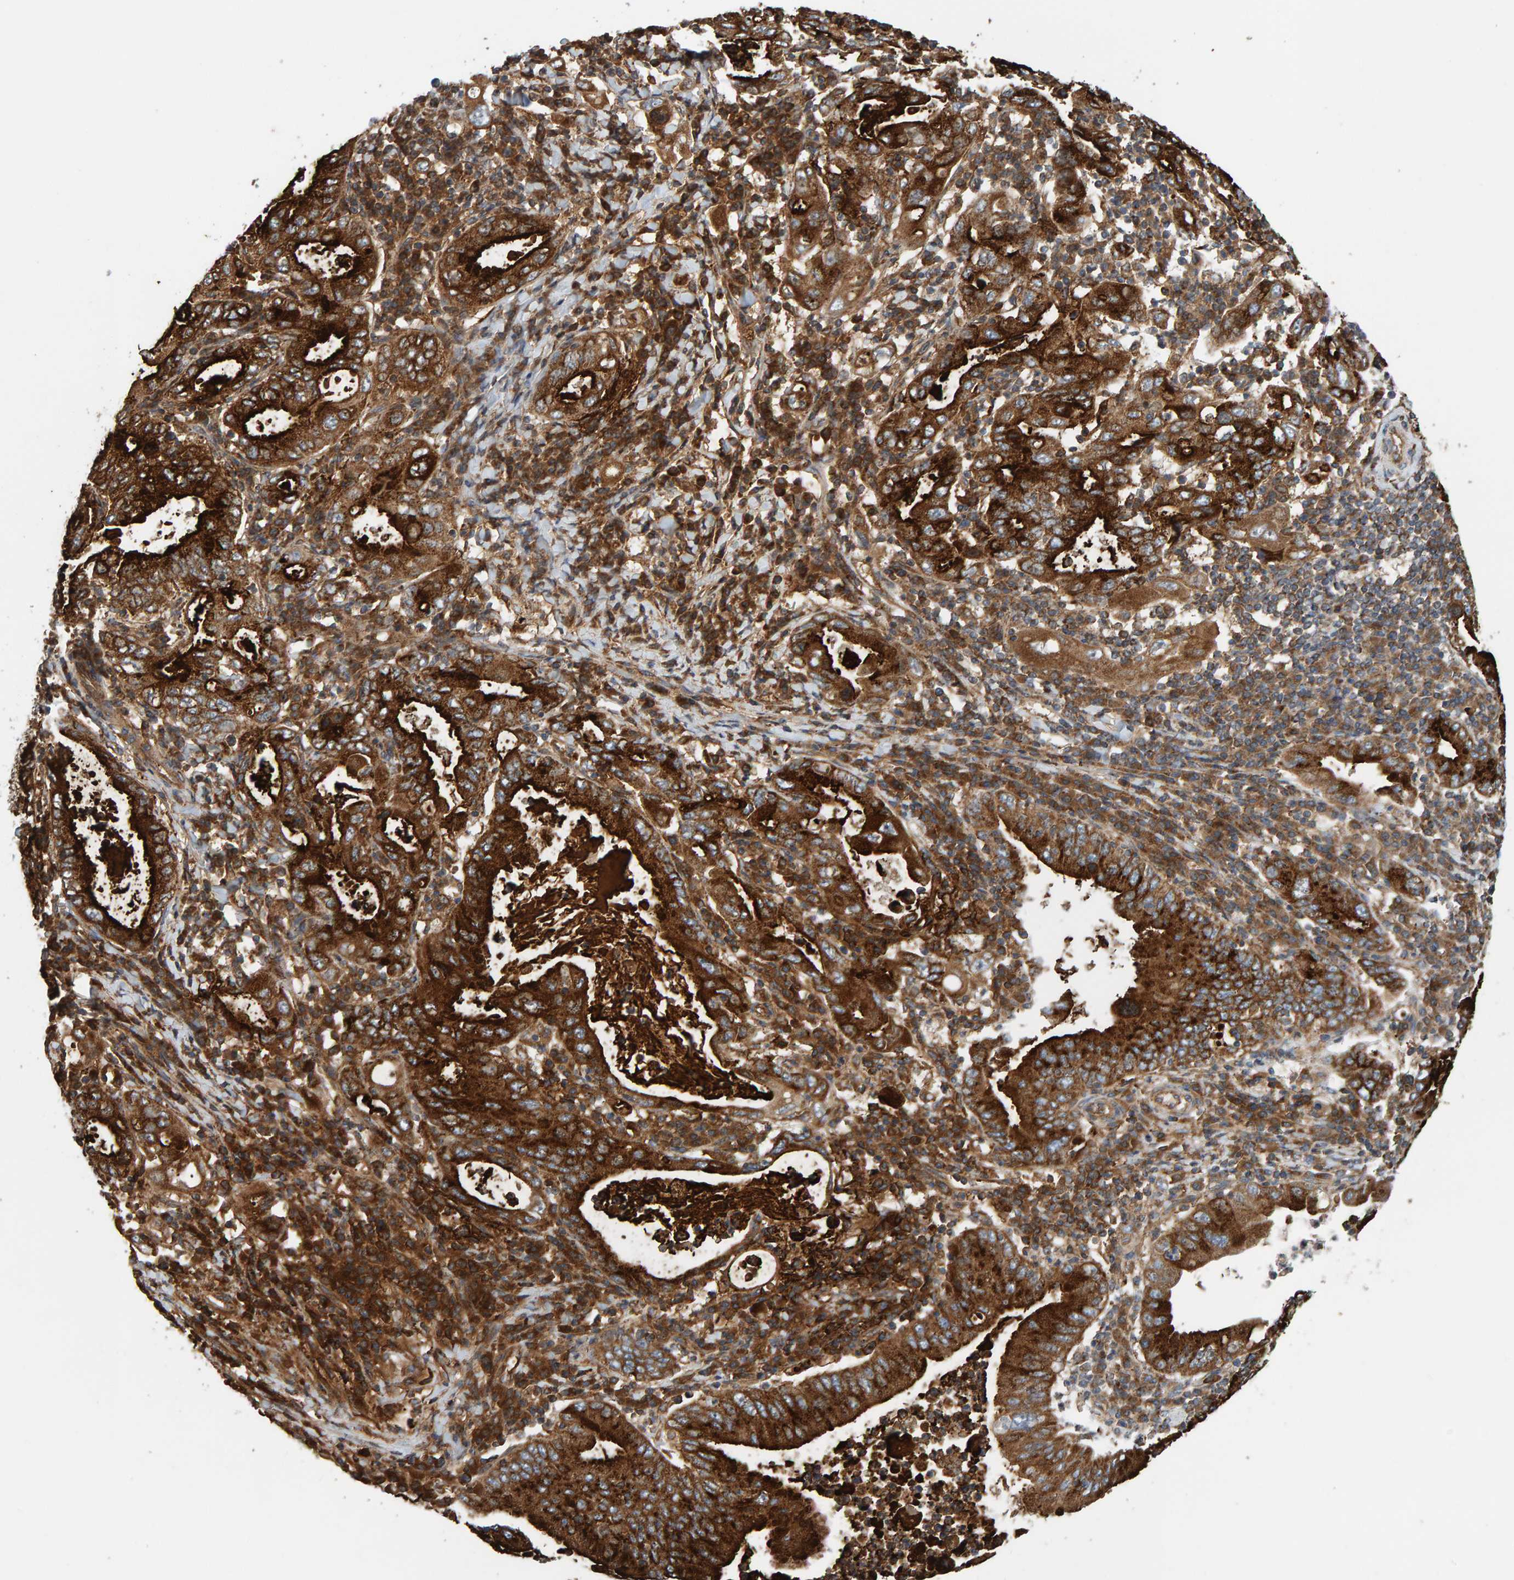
{"staining": {"intensity": "strong", "quantity": ">75%", "location": "cytoplasmic/membranous"}, "tissue": "stomach cancer", "cell_type": "Tumor cells", "image_type": "cancer", "snomed": [{"axis": "morphology", "description": "Normal tissue, NOS"}, {"axis": "morphology", "description": "Adenocarcinoma, NOS"}, {"axis": "topography", "description": "Esophagus"}, {"axis": "topography", "description": "Stomach, upper"}, {"axis": "topography", "description": "Peripheral nerve tissue"}], "caption": "Tumor cells demonstrate strong cytoplasmic/membranous staining in about >75% of cells in stomach cancer (adenocarcinoma).", "gene": "MRPL45", "patient": {"sex": "male", "age": 62}}